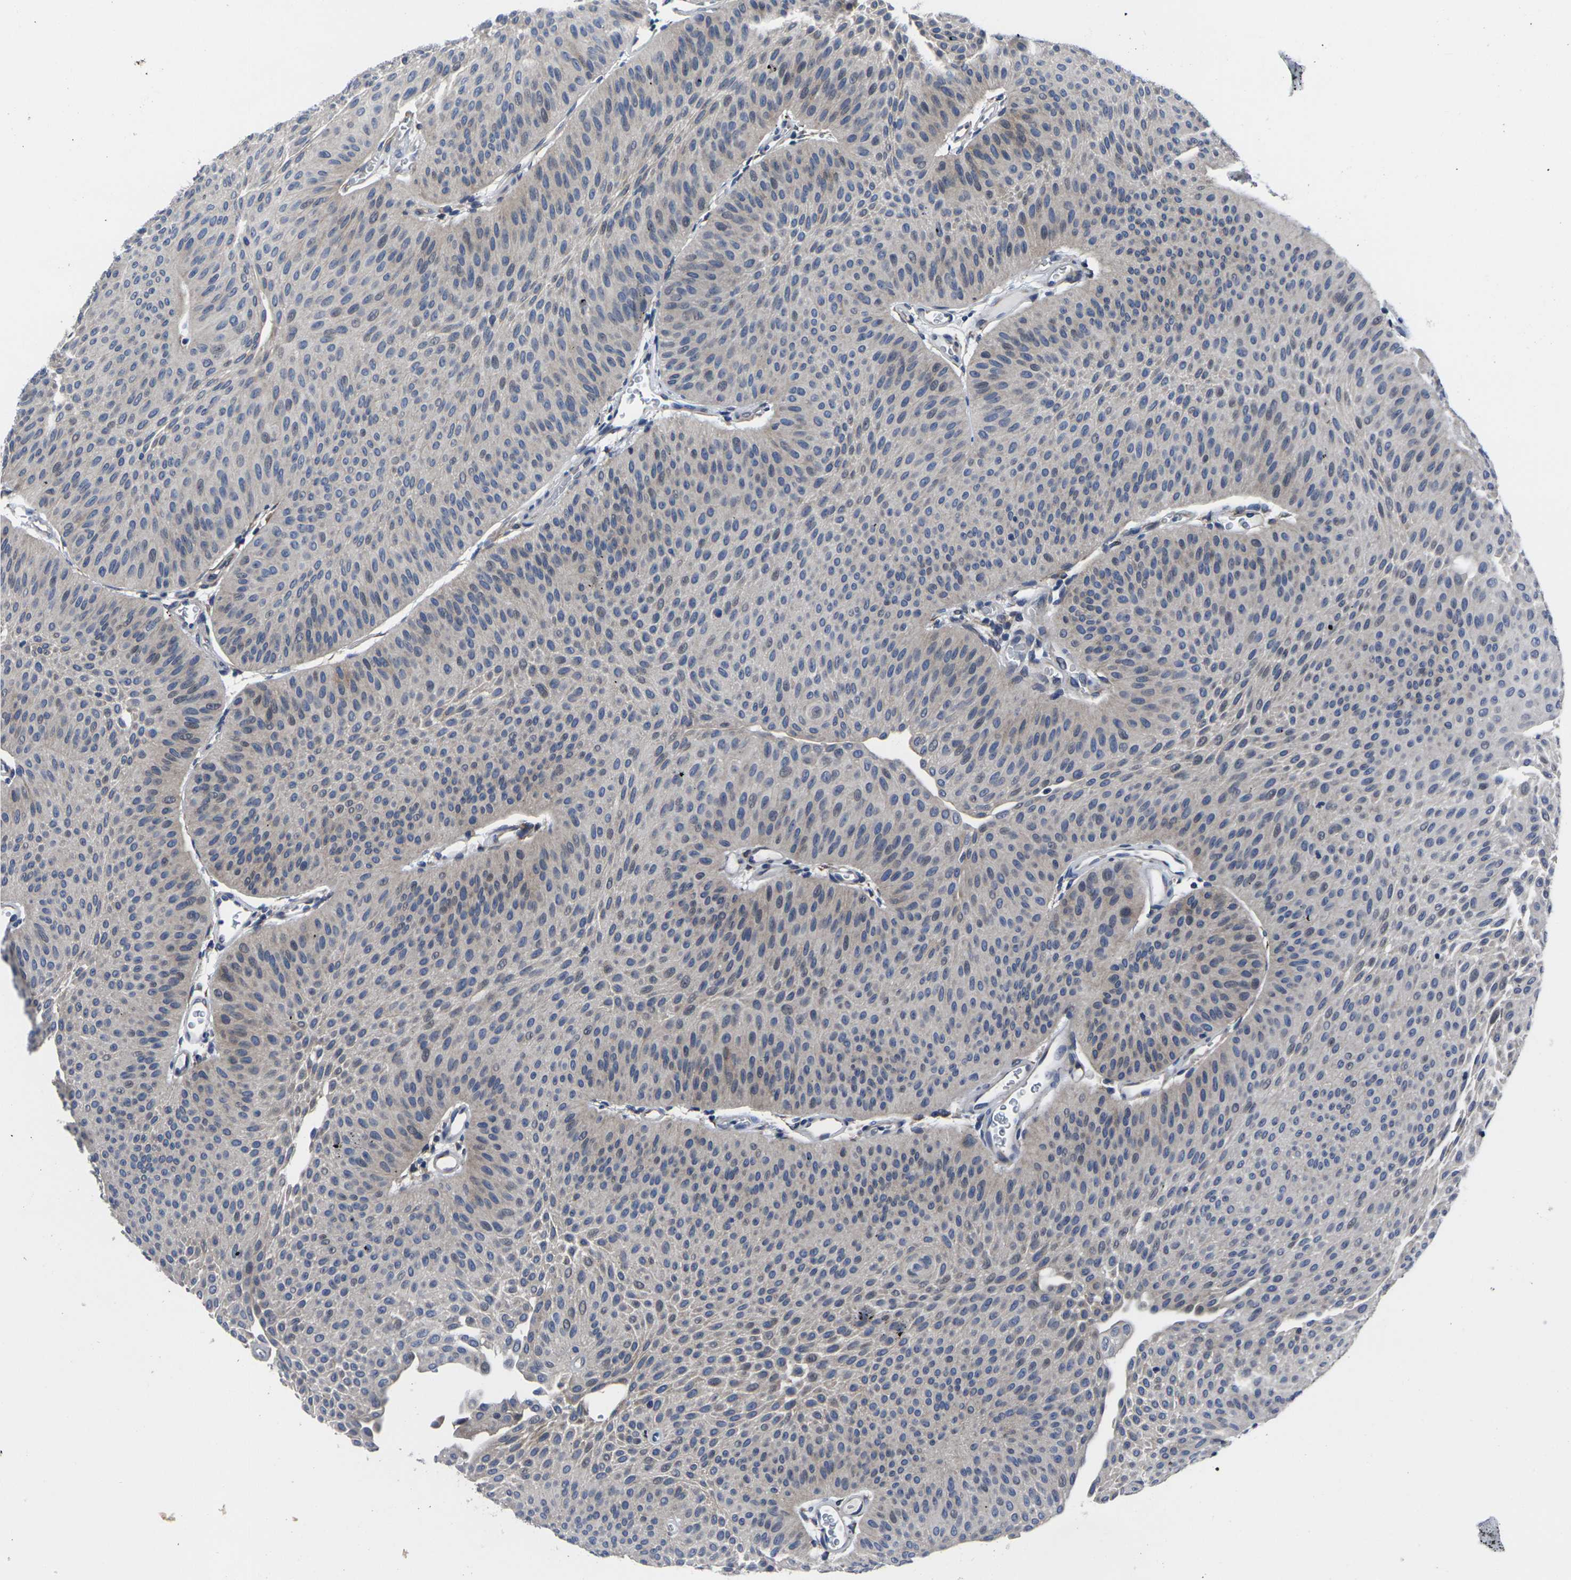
{"staining": {"intensity": "negative", "quantity": "none", "location": "none"}, "tissue": "urothelial cancer", "cell_type": "Tumor cells", "image_type": "cancer", "snomed": [{"axis": "morphology", "description": "Urothelial carcinoma, Low grade"}, {"axis": "topography", "description": "Urinary bladder"}], "caption": "This is an IHC photomicrograph of low-grade urothelial carcinoma. There is no staining in tumor cells.", "gene": "CYP2C8", "patient": {"sex": "female", "age": 60}}